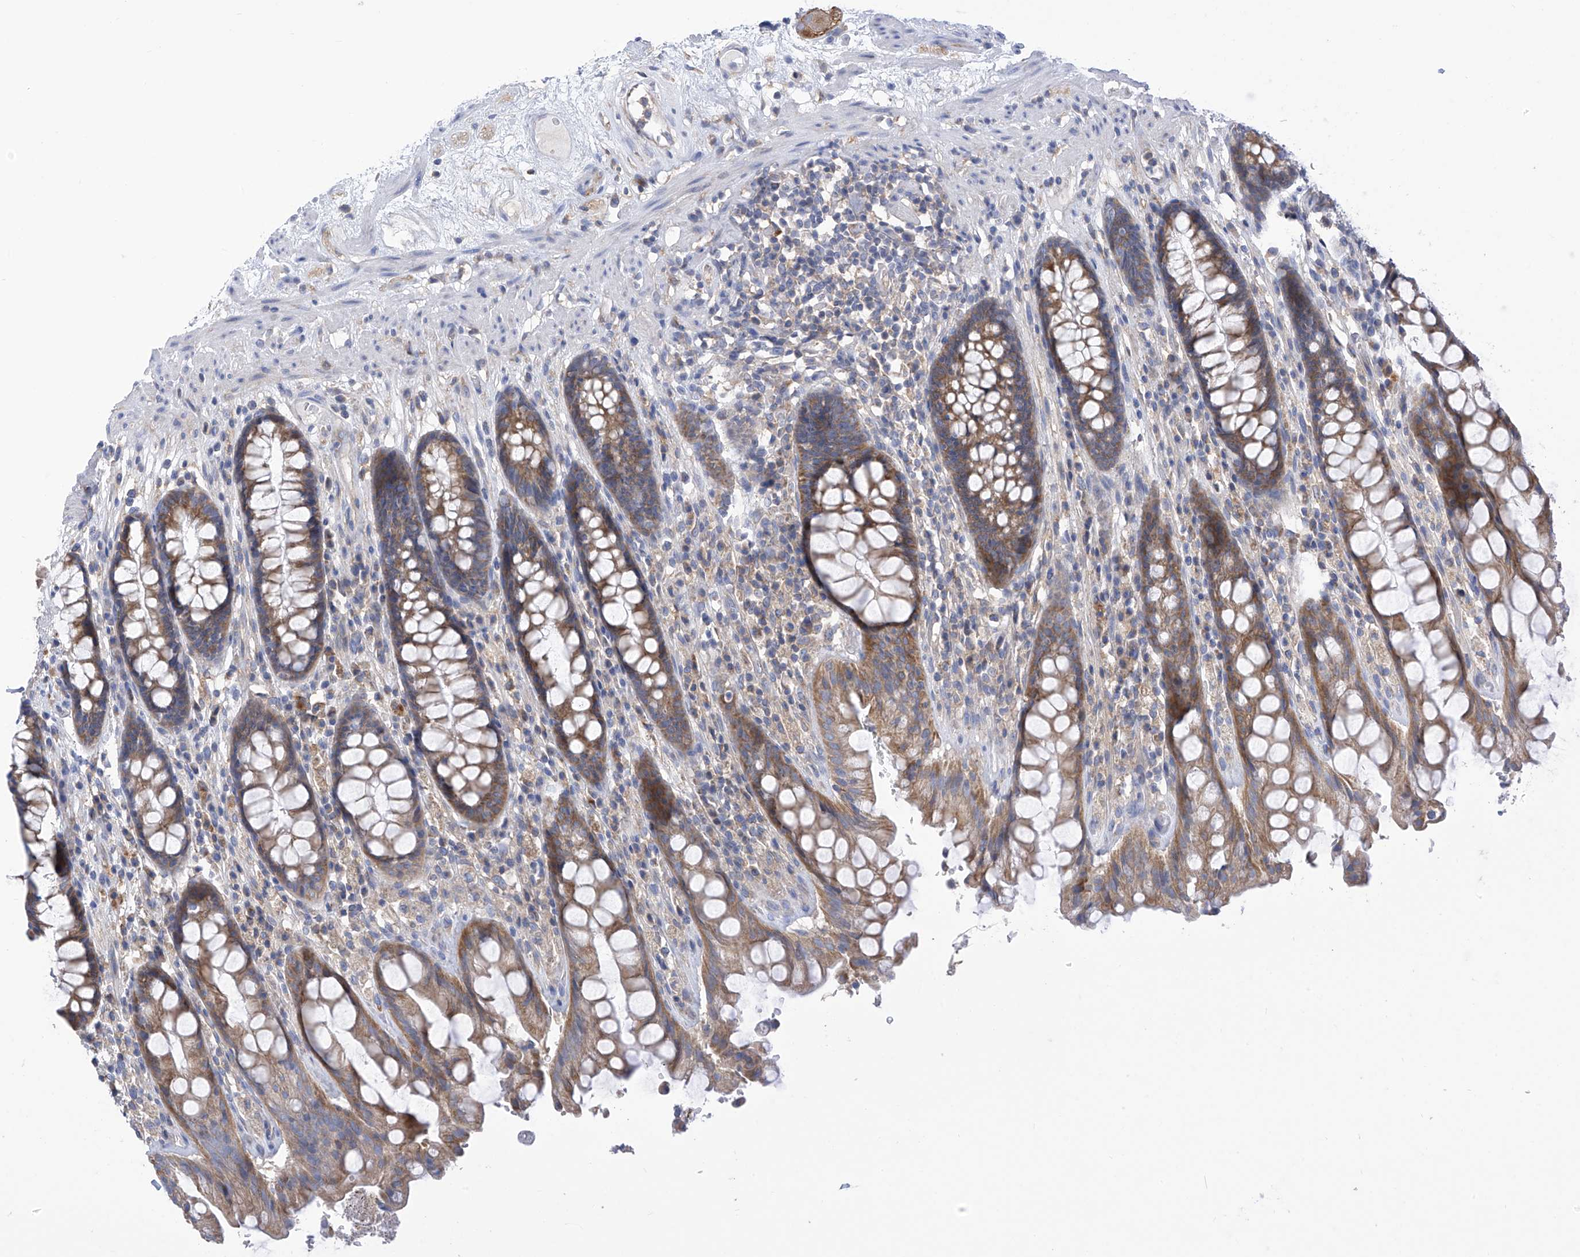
{"staining": {"intensity": "moderate", "quantity": ">75%", "location": "cytoplasmic/membranous"}, "tissue": "rectum", "cell_type": "Glandular cells", "image_type": "normal", "snomed": [{"axis": "morphology", "description": "Normal tissue, NOS"}, {"axis": "topography", "description": "Rectum"}], "caption": "DAB immunohistochemical staining of normal rectum reveals moderate cytoplasmic/membranous protein expression in about >75% of glandular cells. Nuclei are stained in blue.", "gene": "P2RX7", "patient": {"sex": "male", "age": 64}}